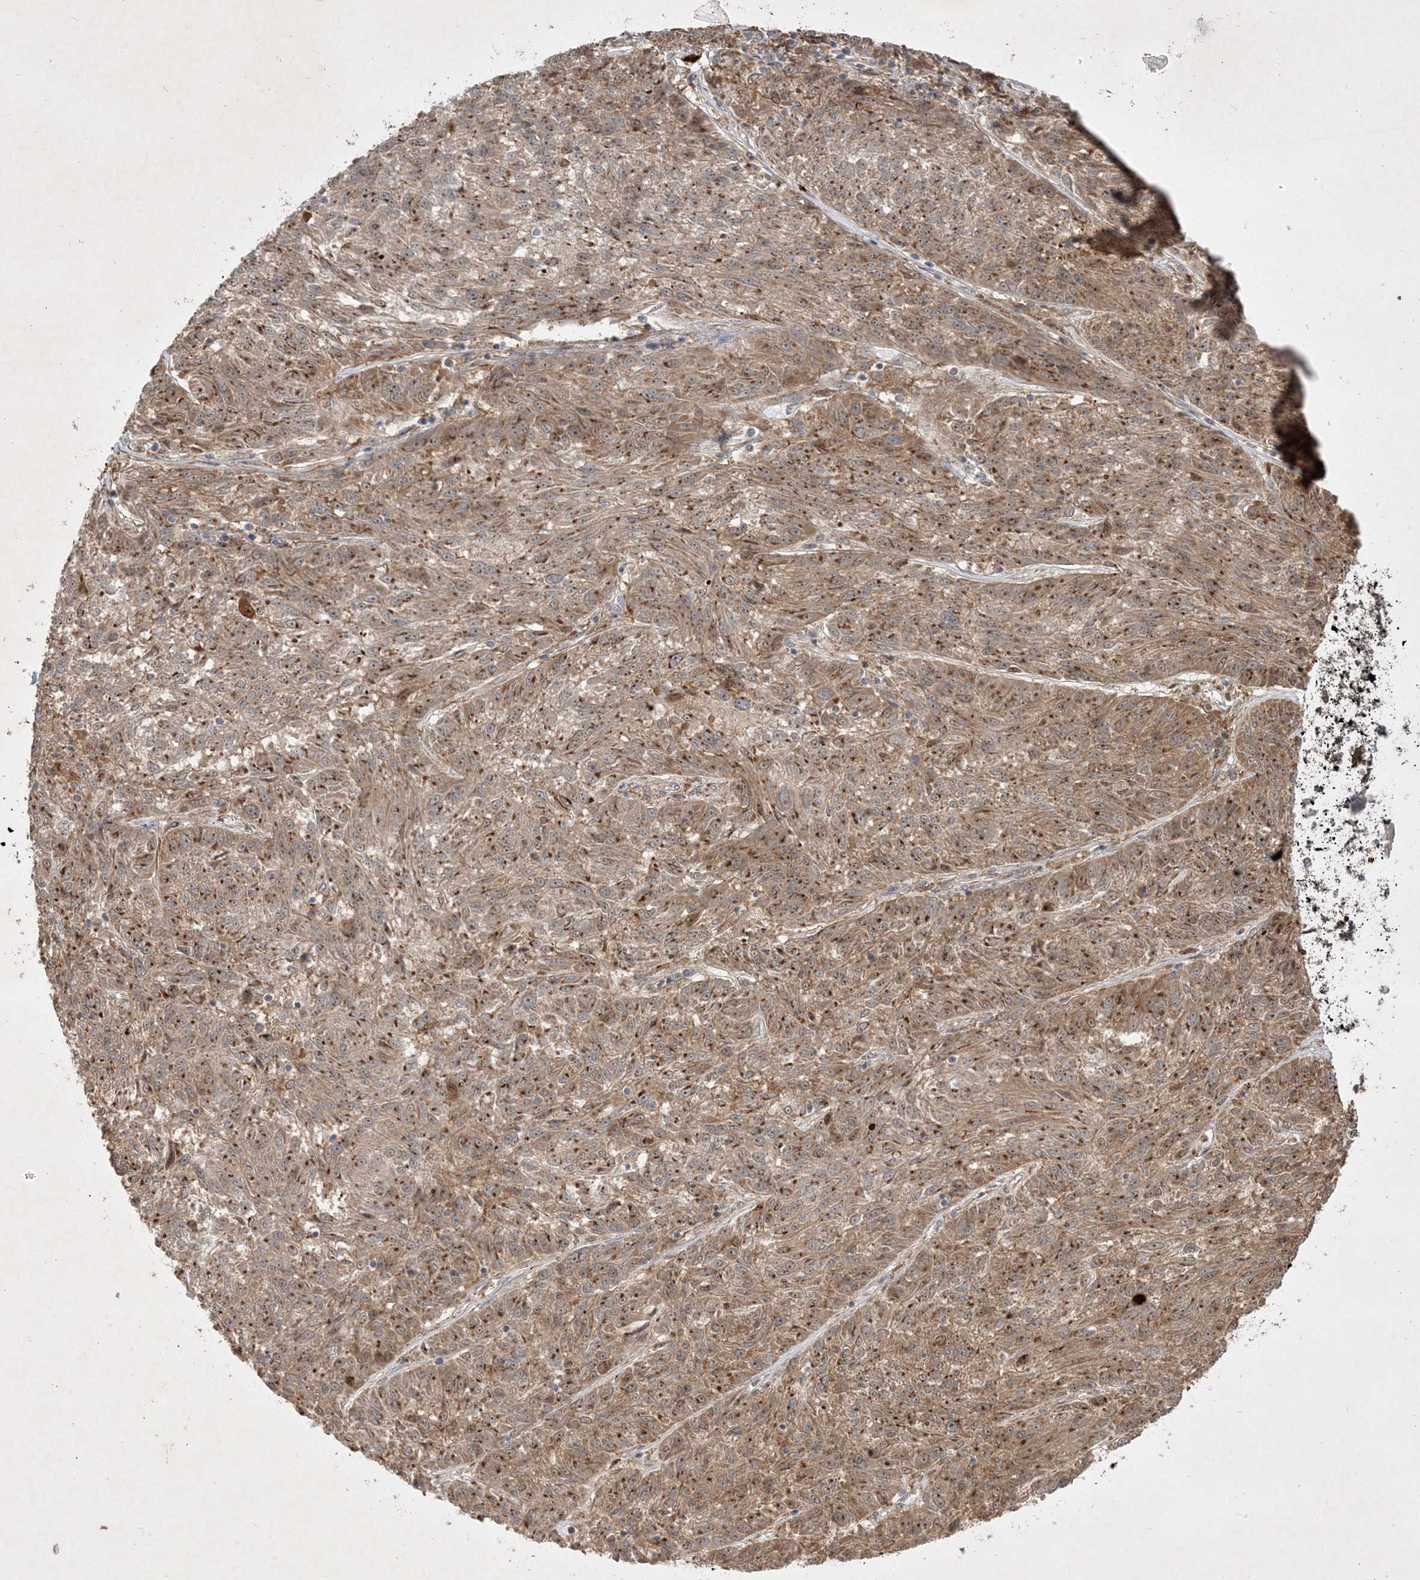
{"staining": {"intensity": "moderate", "quantity": ">75%", "location": "cytoplasmic/membranous"}, "tissue": "melanoma", "cell_type": "Tumor cells", "image_type": "cancer", "snomed": [{"axis": "morphology", "description": "Malignant melanoma, NOS"}, {"axis": "topography", "description": "Skin"}], "caption": "Brown immunohistochemical staining in malignant melanoma shows moderate cytoplasmic/membranous expression in about >75% of tumor cells.", "gene": "IFT57", "patient": {"sex": "male", "age": 53}}